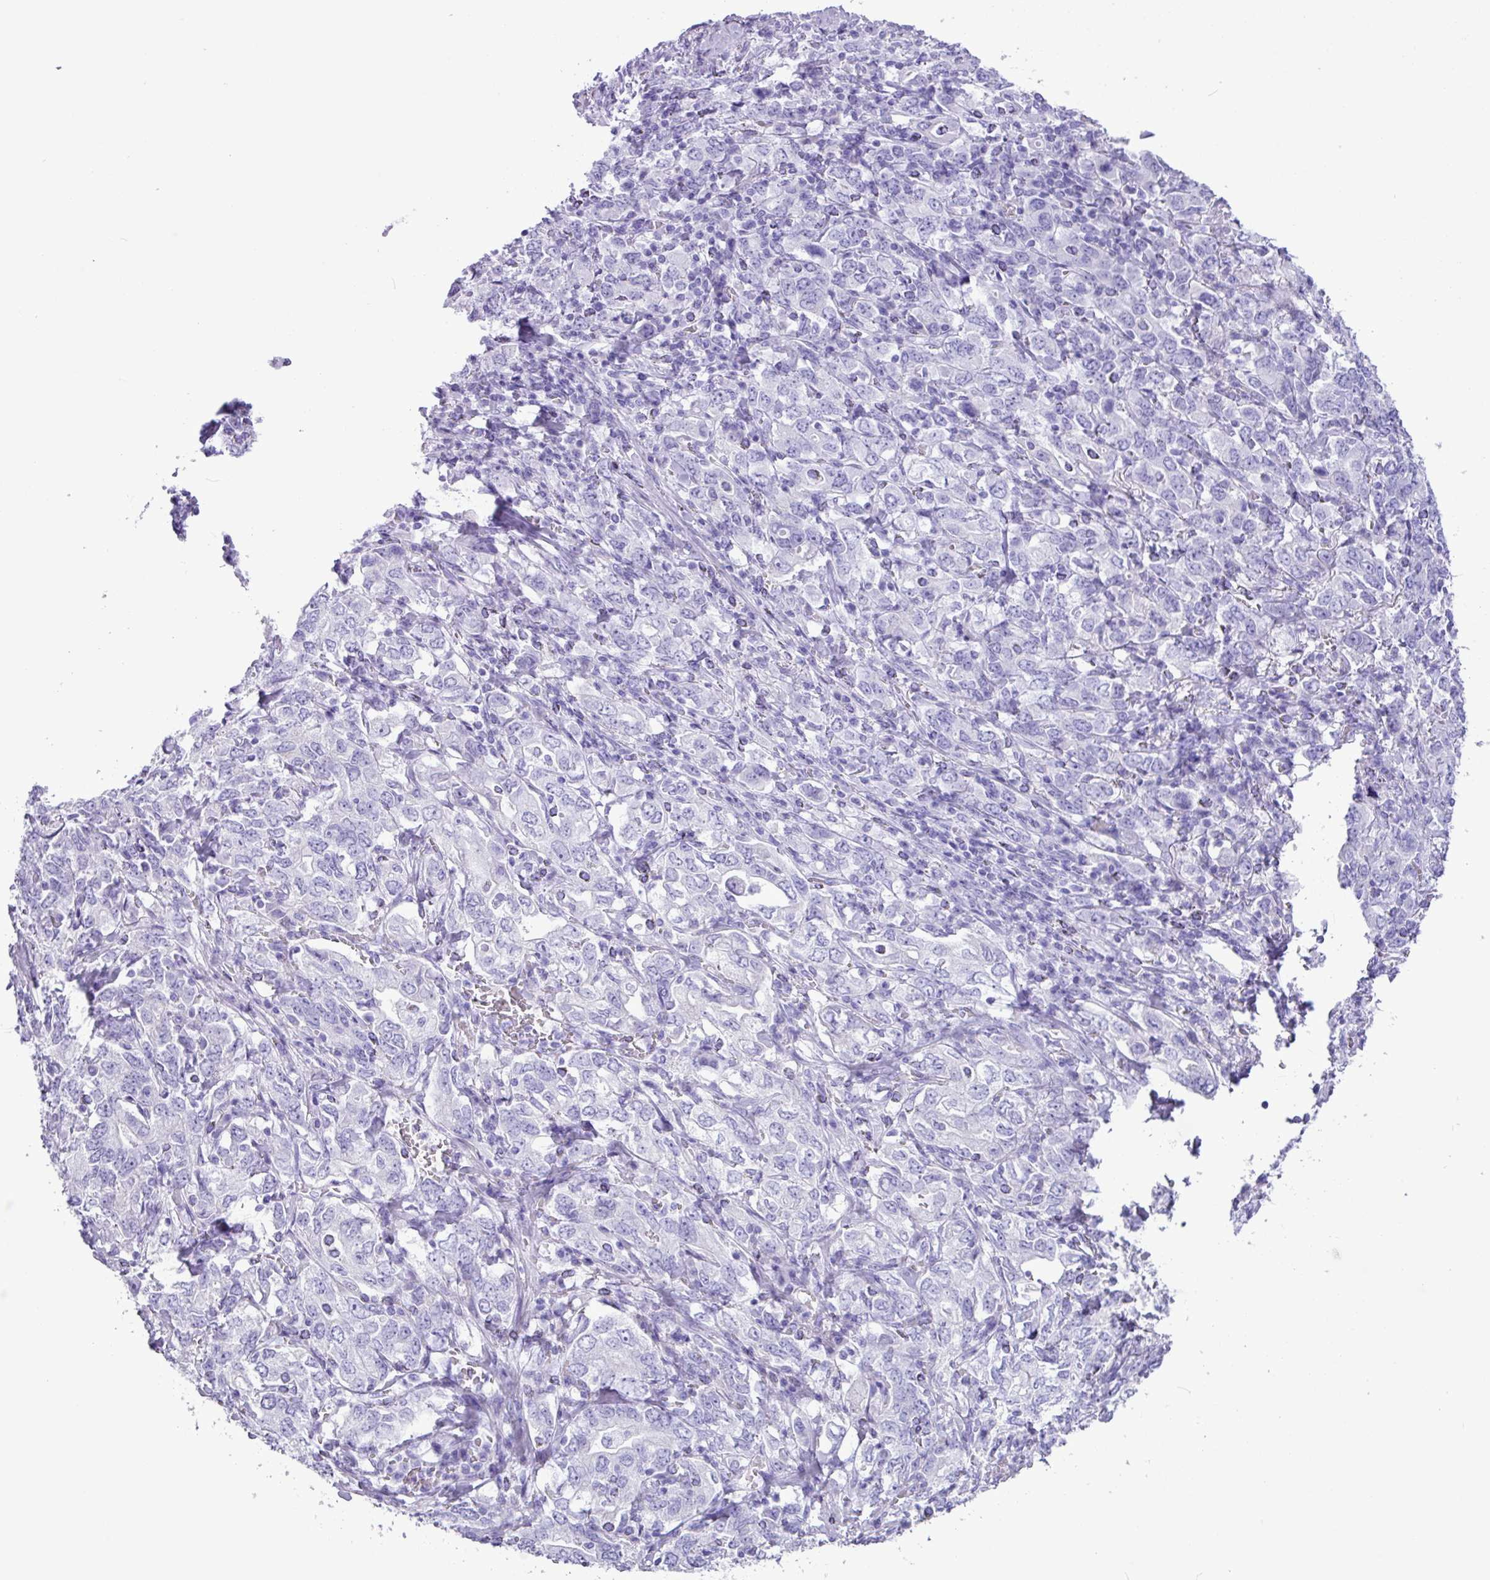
{"staining": {"intensity": "negative", "quantity": "none", "location": "none"}, "tissue": "stomach cancer", "cell_type": "Tumor cells", "image_type": "cancer", "snomed": [{"axis": "morphology", "description": "Adenocarcinoma, NOS"}, {"axis": "topography", "description": "Stomach, upper"}, {"axis": "topography", "description": "Stomach"}], "caption": "An IHC photomicrograph of stomach cancer is shown. There is no staining in tumor cells of stomach cancer.", "gene": "CKMT2", "patient": {"sex": "male", "age": 62}}